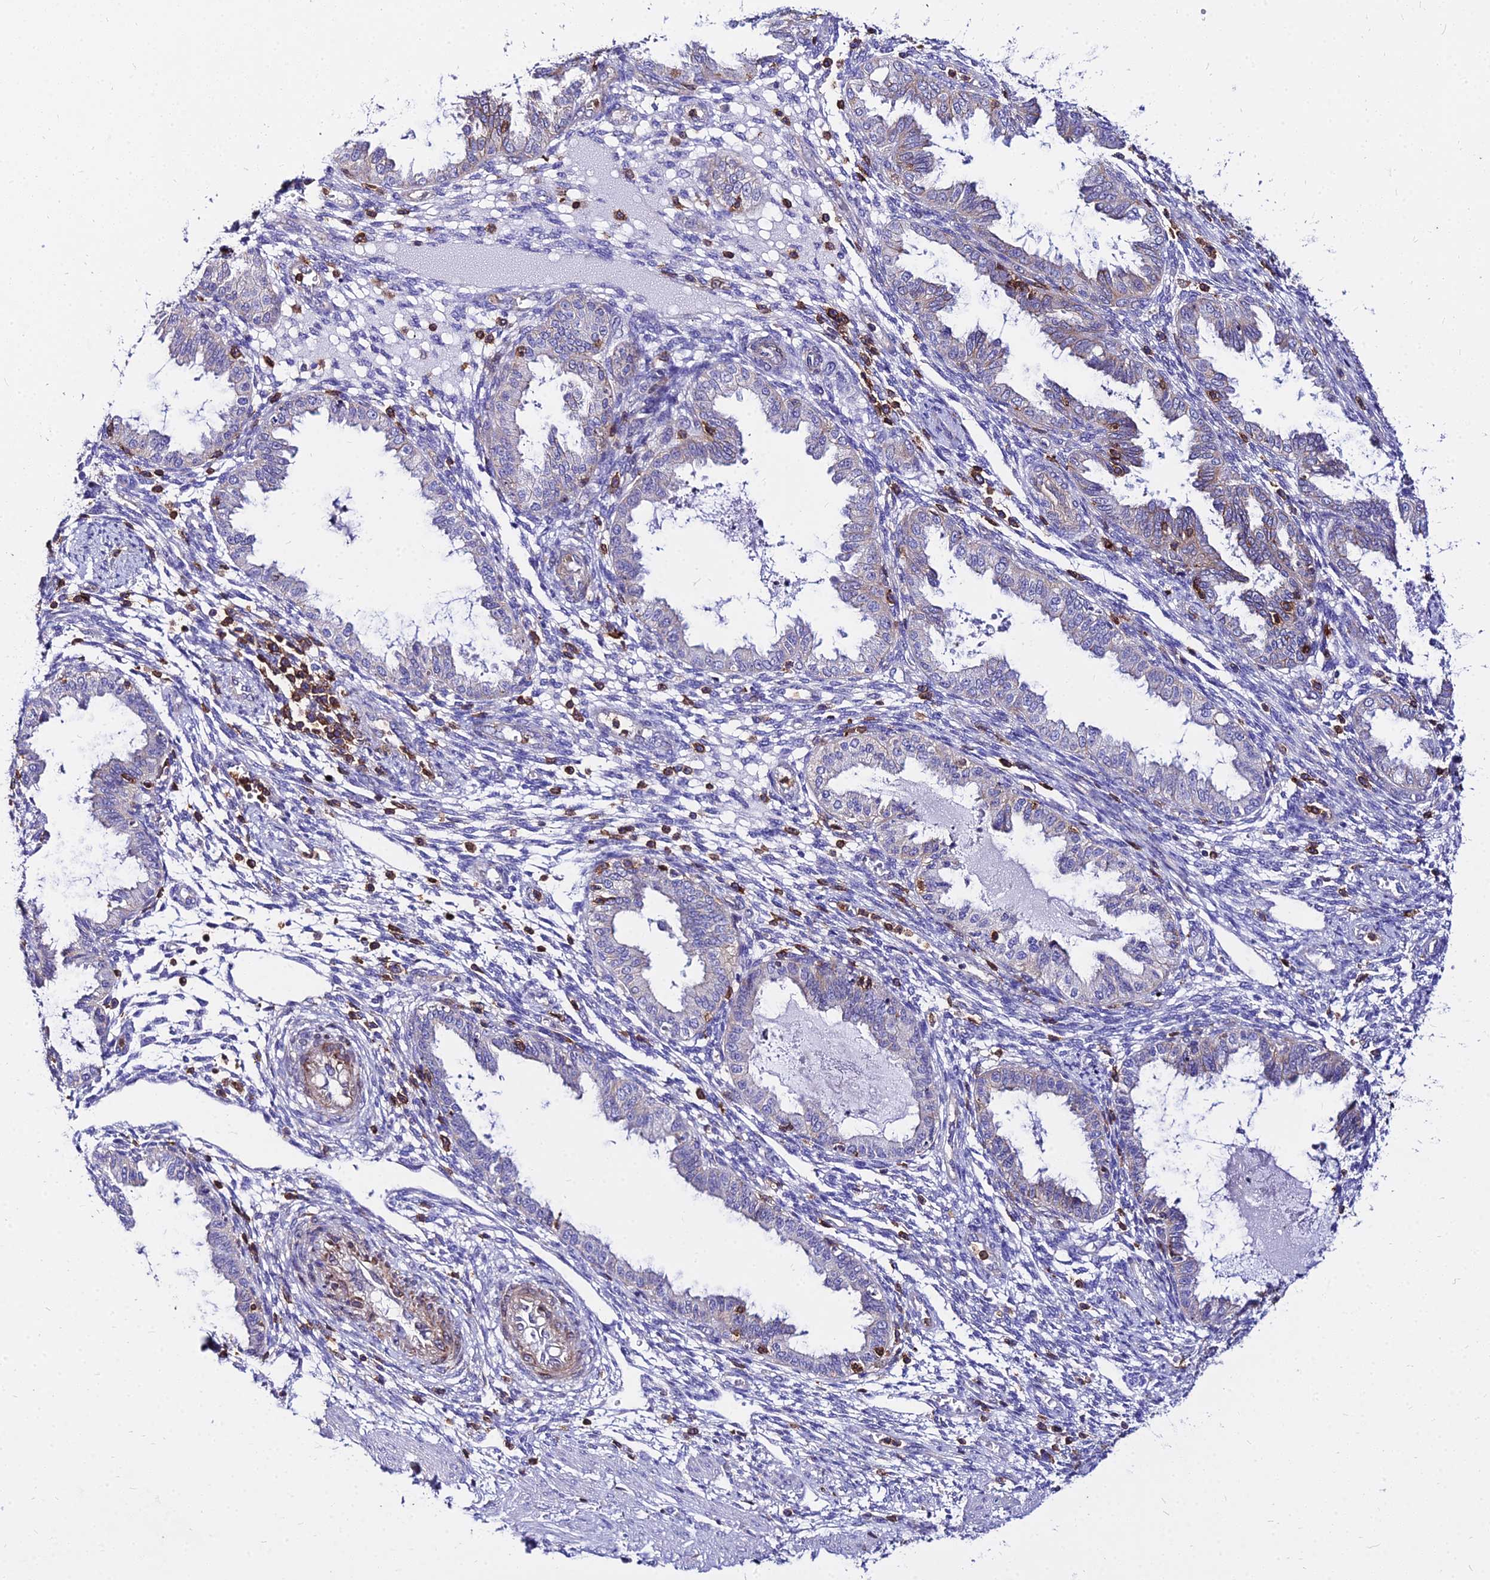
{"staining": {"intensity": "negative", "quantity": "none", "location": "none"}, "tissue": "endometrium", "cell_type": "Cells in endometrial stroma", "image_type": "normal", "snomed": [{"axis": "morphology", "description": "Normal tissue, NOS"}, {"axis": "topography", "description": "Endometrium"}], "caption": "Immunohistochemistry micrograph of unremarkable human endometrium stained for a protein (brown), which shows no expression in cells in endometrial stroma. (Immunohistochemistry (ihc), brightfield microscopy, high magnification).", "gene": "CSRP1", "patient": {"sex": "female", "age": 33}}